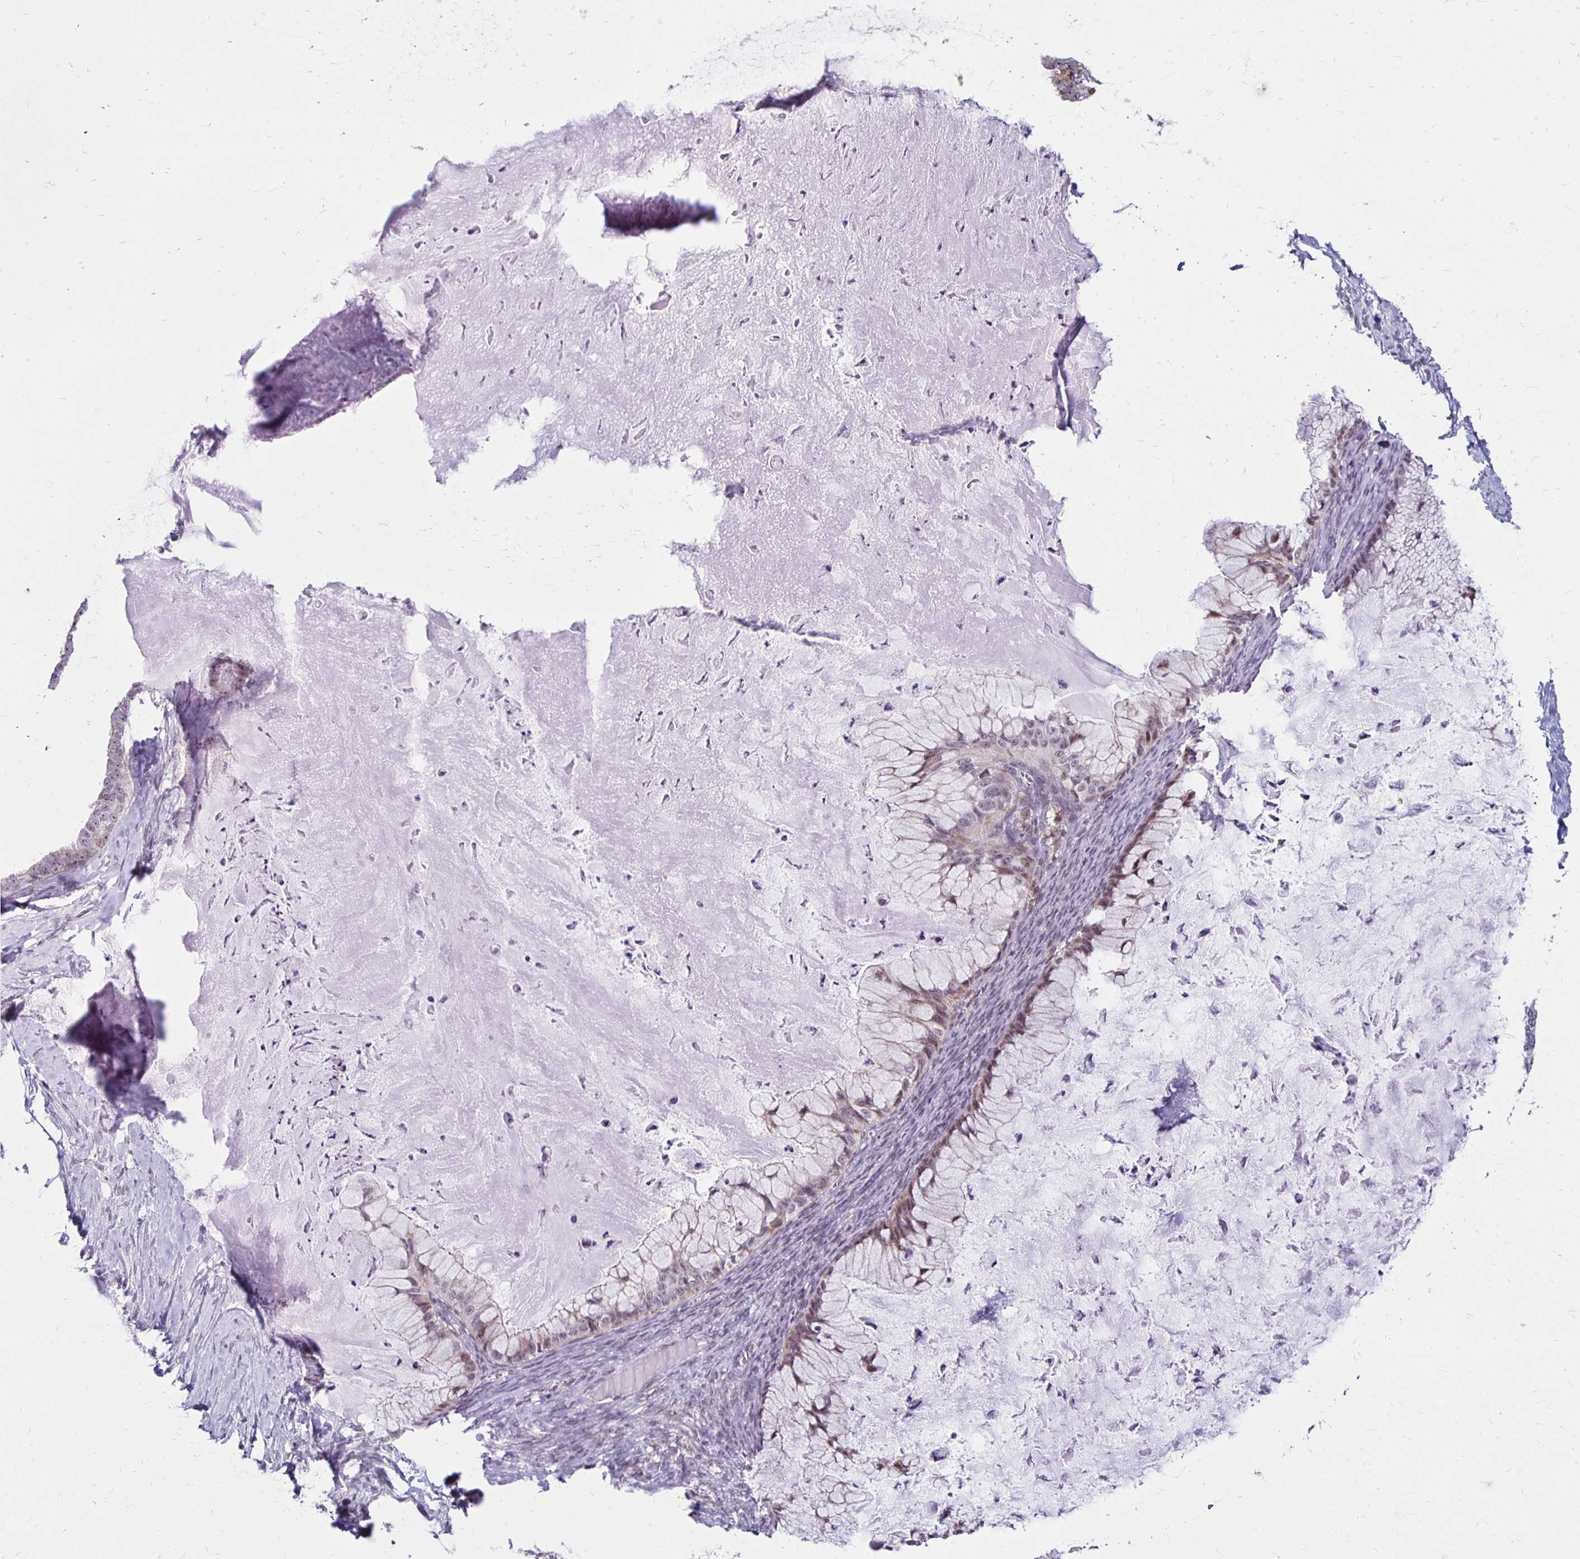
{"staining": {"intensity": "weak", "quantity": "25%-75%", "location": "nuclear"}, "tissue": "ovarian cancer", "cell_type": "Tumor cells", "image_type": "cancer", "snomed": [{"axis": "morphology", "description": "Cystadenocarcinoma, mucinous, NOS"}, {"axis": "topography", "description": "Ovary"}], "caption": "Tumor cells display weak nuclear staining in about 25%-75% of cells in mucinous cystadenocarcinoma (ovarian).", "gene": "DAGLA", "patient": {"sex": "female", "age": 72}}